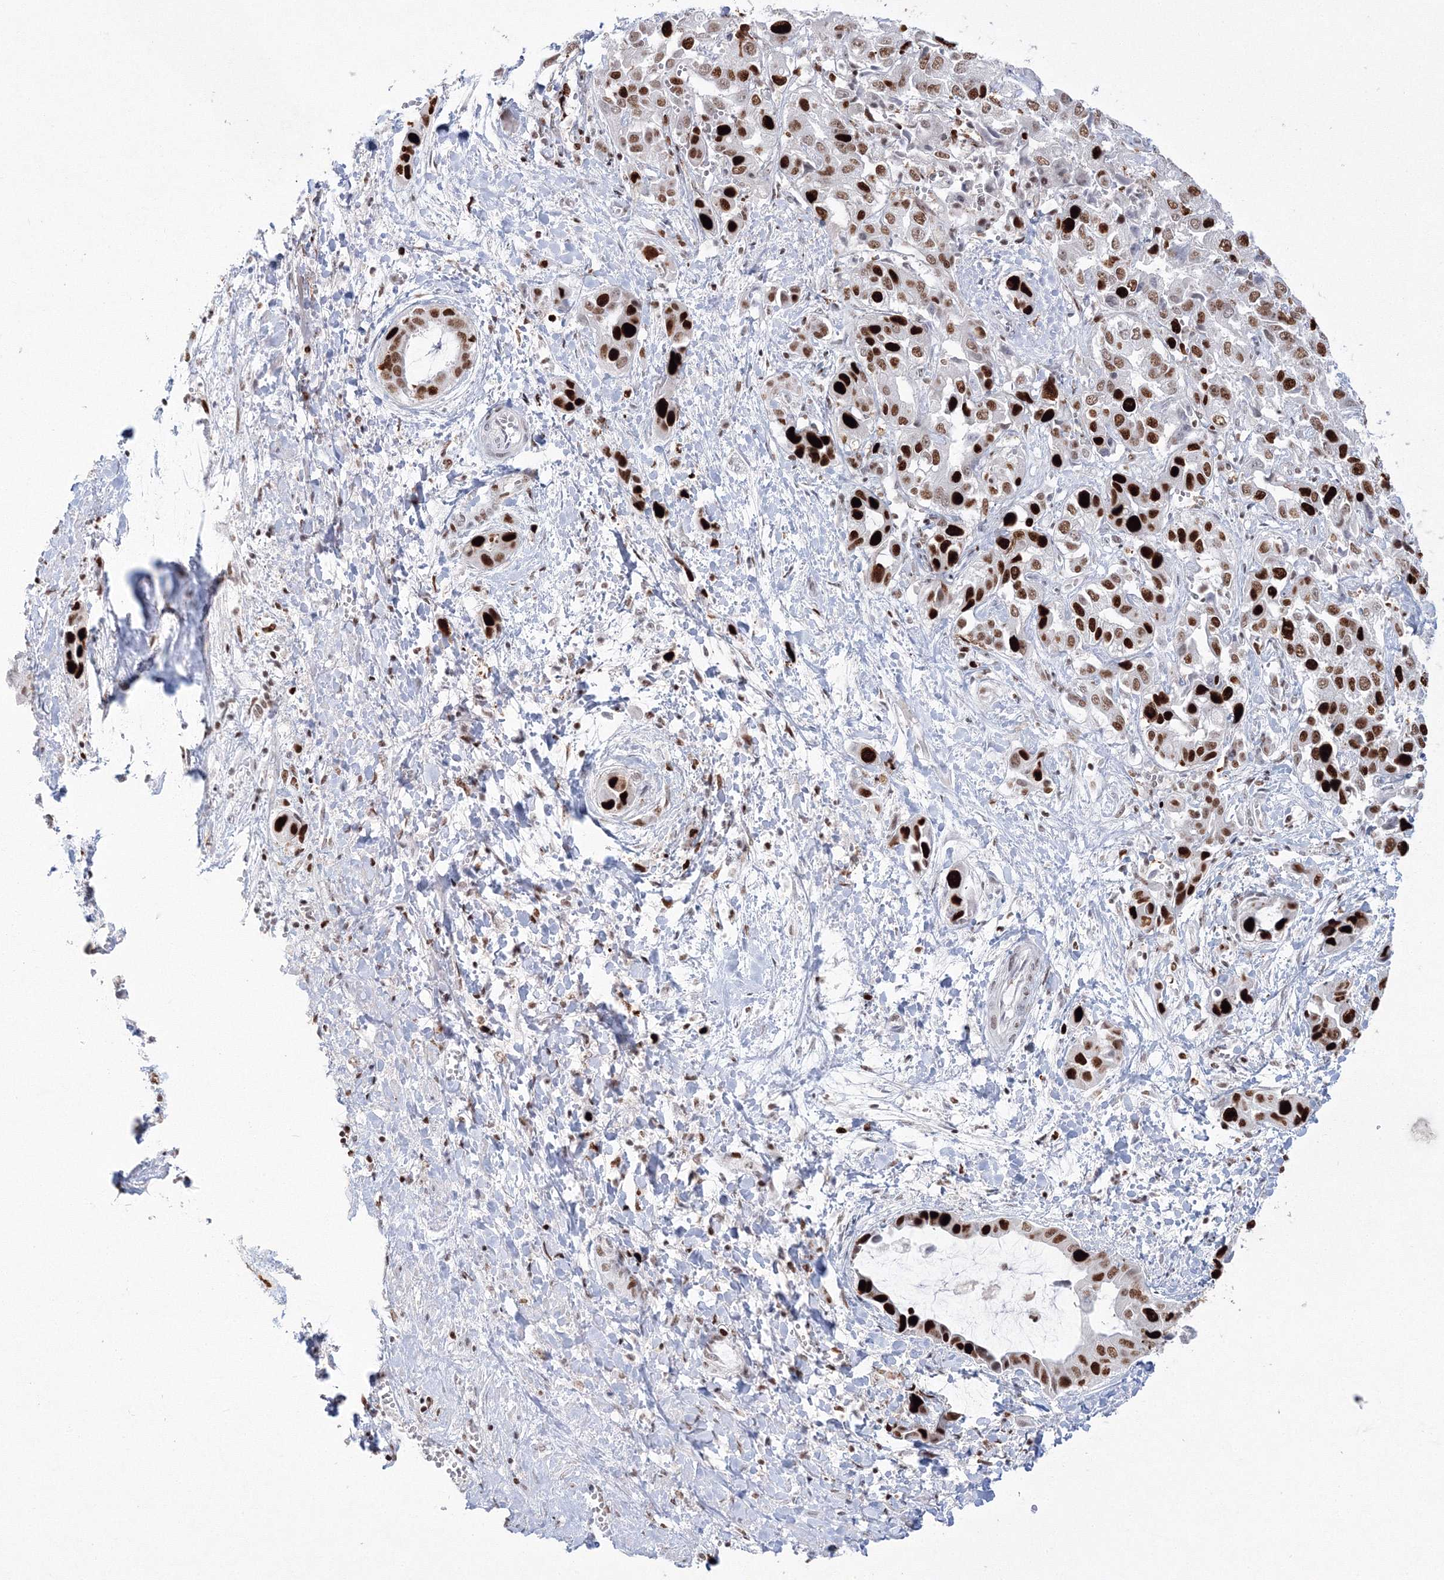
{"staining": {"intensity": "strong", "quantity": ">75%", "location": "nuclear"}, "tissue": "liver cancer", "cell_type": "Tumor cells", "image_type": "cancer", "snomed": [{"axis": "morphology", "description": "Cholangiocarcinoma"}, {"axis": "topography", "description": "Liver"}], "caption": "Immunohistochemical staining of human liver cholangiocarcinoma exhibits strong nuclear protein staining in approximately >75% of tumor cells. (IHC, brightfield microscopy, high magnification).", "gene": "LIG1", "patient": {"sex": "female", "age": 52}}